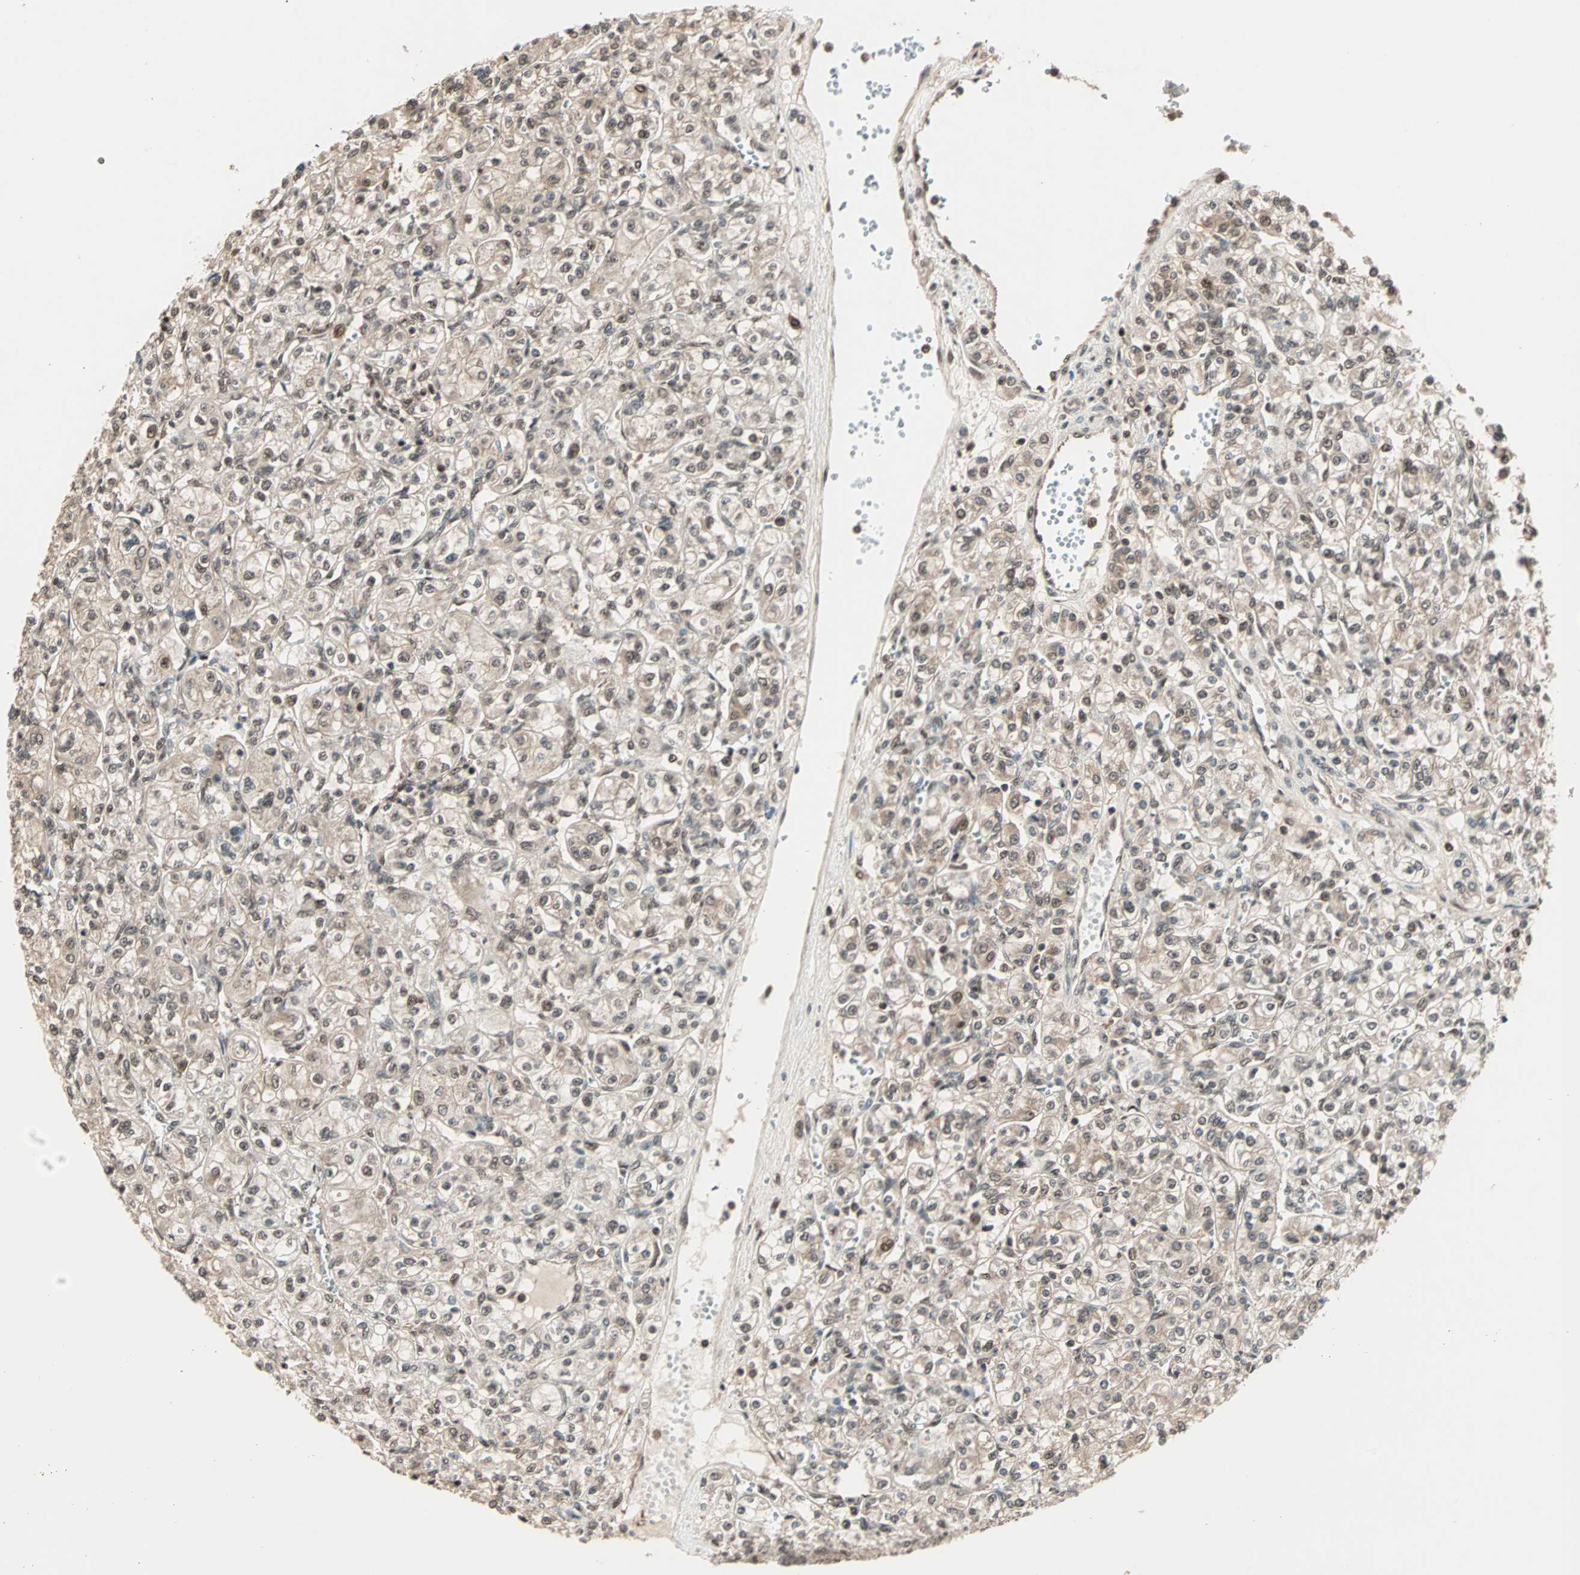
{"staining": {"intensity": "weak", "quantity": "25%-75%", "location": "nuclear"}, "tissue": "renal cancer", "cell_type": "Tumor cells", "image_type": "cancer", "snomed": [{"axis": "morphology", "description": "Adenocarcinoma, NOS"}, {"axis": "topography", "description": "Kidney"}], "caption": "The photomicrograph shows staining of renal cancer (adenocarcinoma), revealing weak nuclear protein positivity (brown color) within tumor cells.", "gene": "ZNF701", "patient": {"sex": "male", "age": 77}}